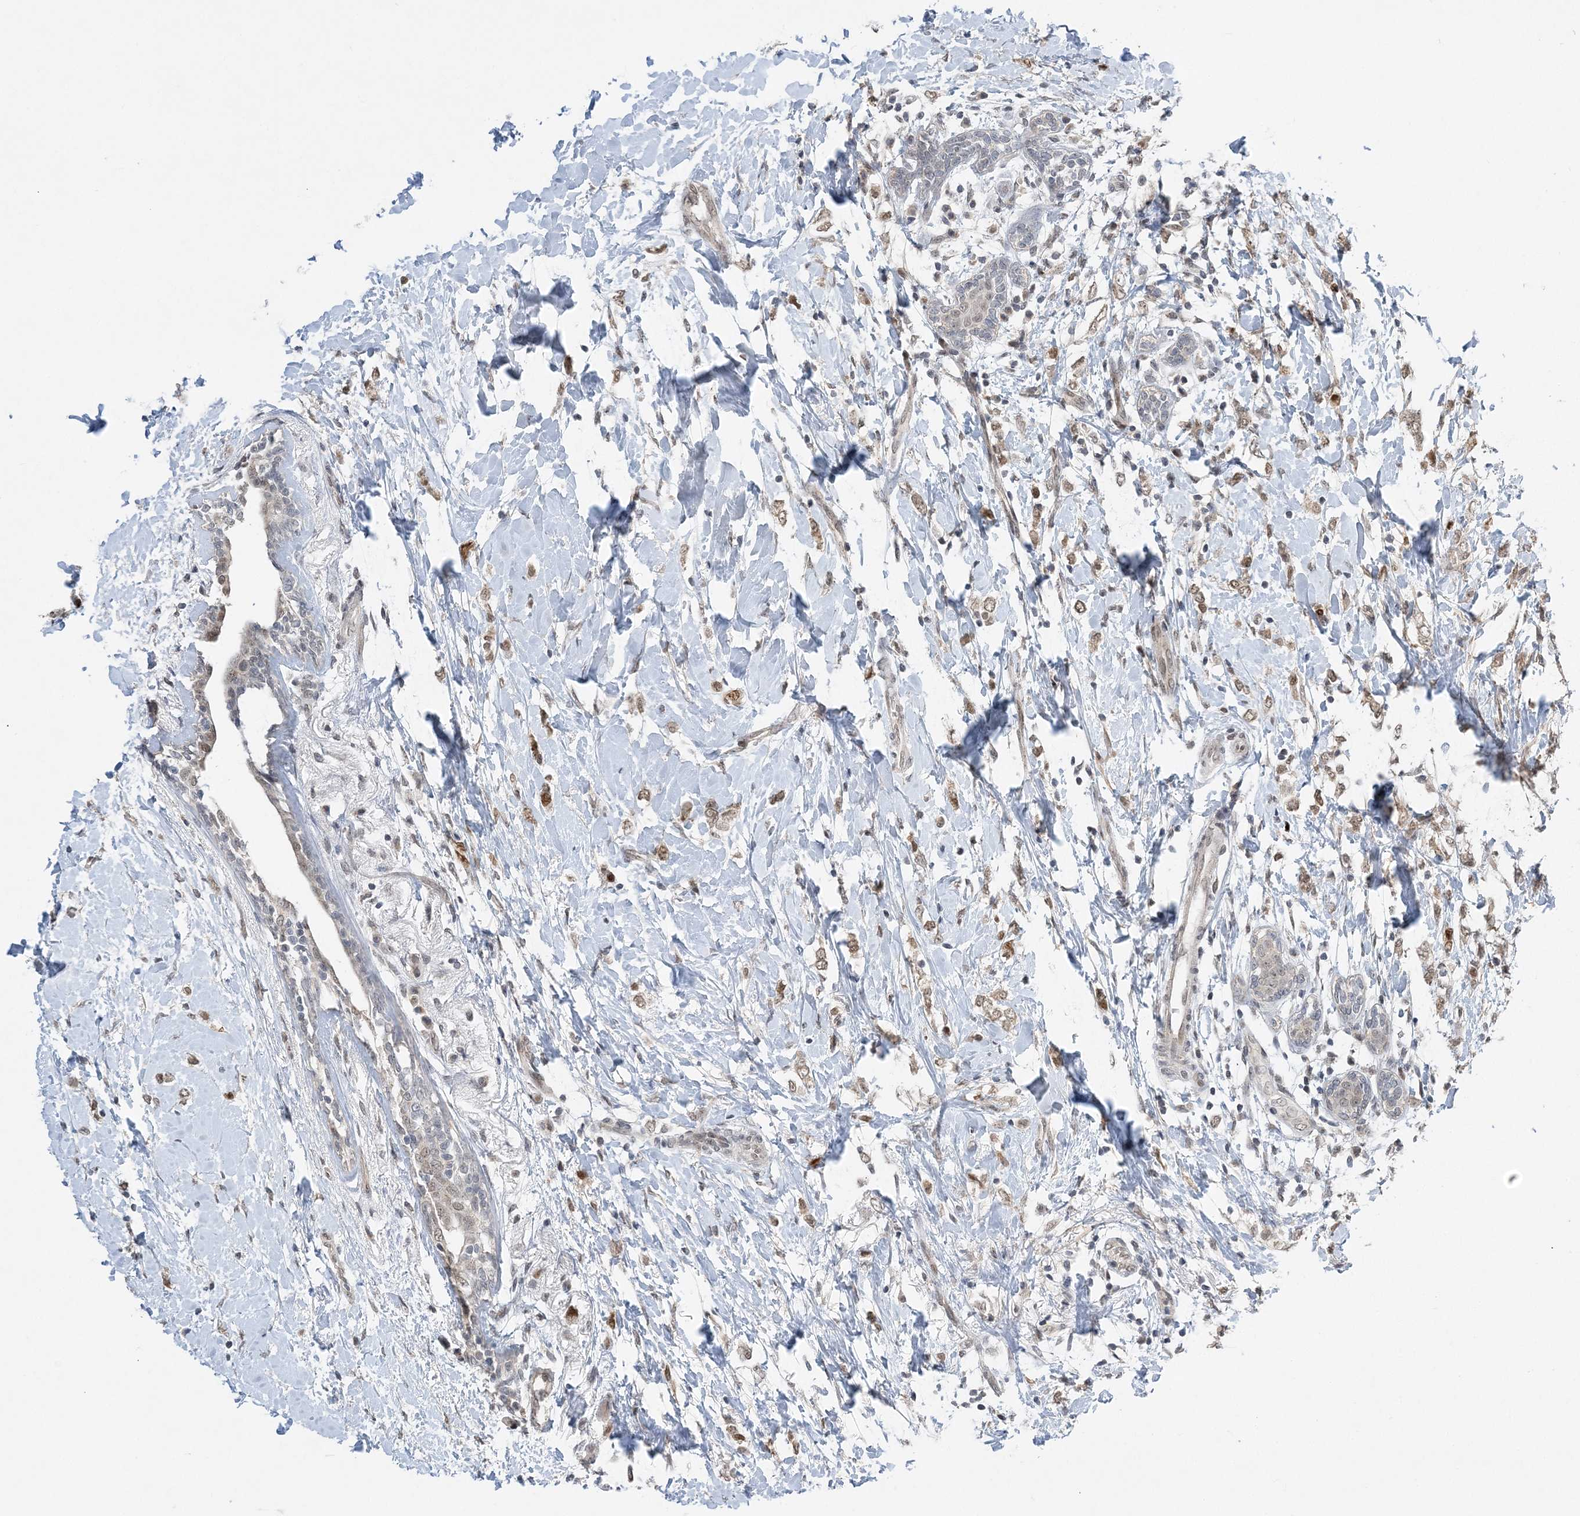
{"staining": {"intensity": "weak", "quantity": ">75%", "location": "nuclear"}, "tissue": "breast cancer", "cell_type": "Tumor cells", "image_type": "cancer", "snomed": [{"axis": "morphology", "description": "Normal tissue, NOS"}, {"axis": "morphology", "description": "Lobular carcinoma"}, {"axis": "topography", "description": "Breast"}], "caption": "Brown immunohistochemical staining in human breast cancer shows weak nuclear staining in approximately >75% of tumor cells. The staining was performed using DAB (3,3'-diaminobenzidine), with brown indicating positive protein expression. Nuclei are stained blue with hematoxylin.", "gene": "WAC", "patient": {"sex": "female", "age": 47}}